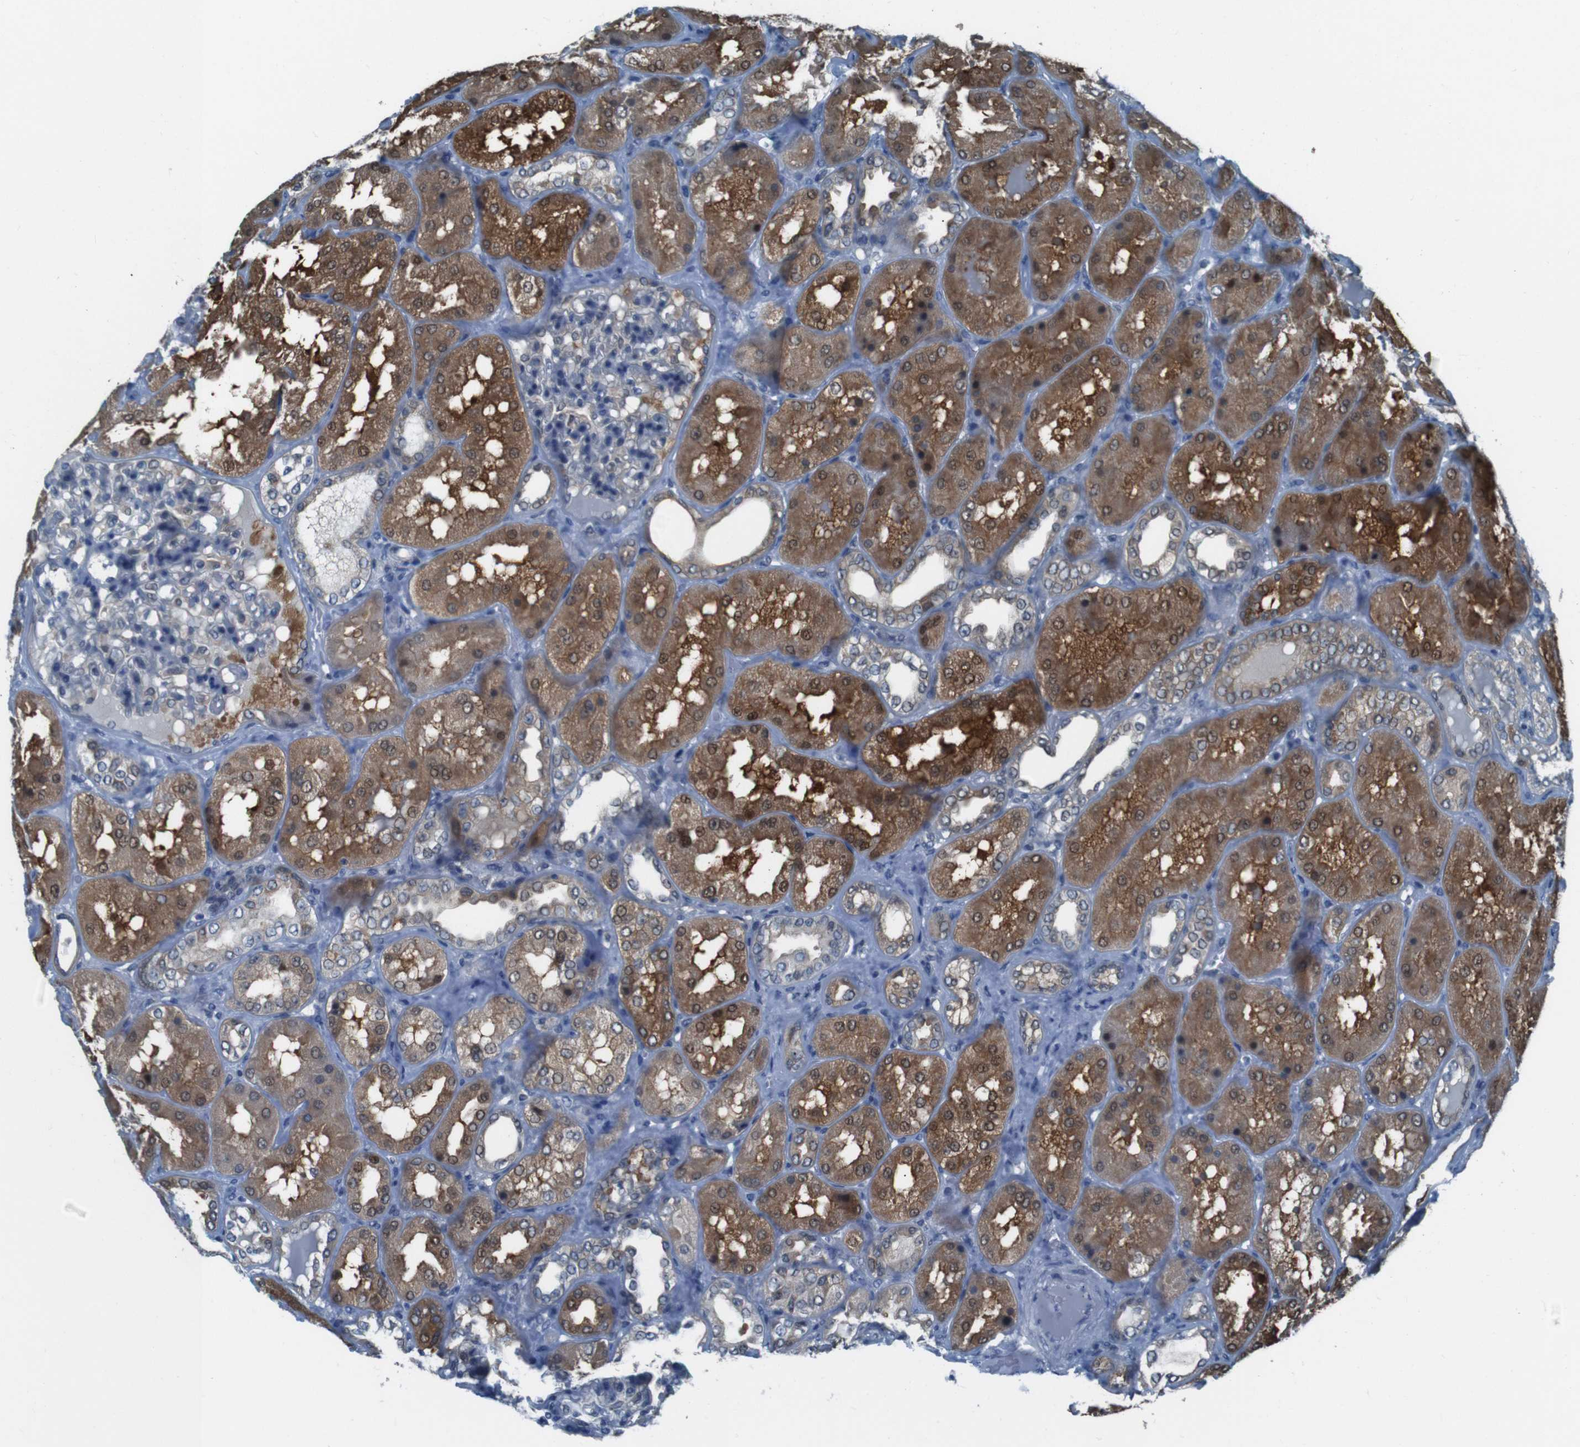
{"staining": {"intensity": "negative", "quantity": "none", "location": "none"}, "tissue": "kidney", "cell_type": "Cells in glomeruli", "image_type": "normal", "snomed": [{"axis": "morphology", "description": "Normal tissue, NOS"}, {"axis": "topography", "description": "Kidney"}], "caption": "DAB (3,3'-diaminobenzidine) immunohistochemical staining of benign kidney shows no significant staining in cells in glomeruli.", "gene": "LRP5", "patient": {"sex": "female", "age": 56}}